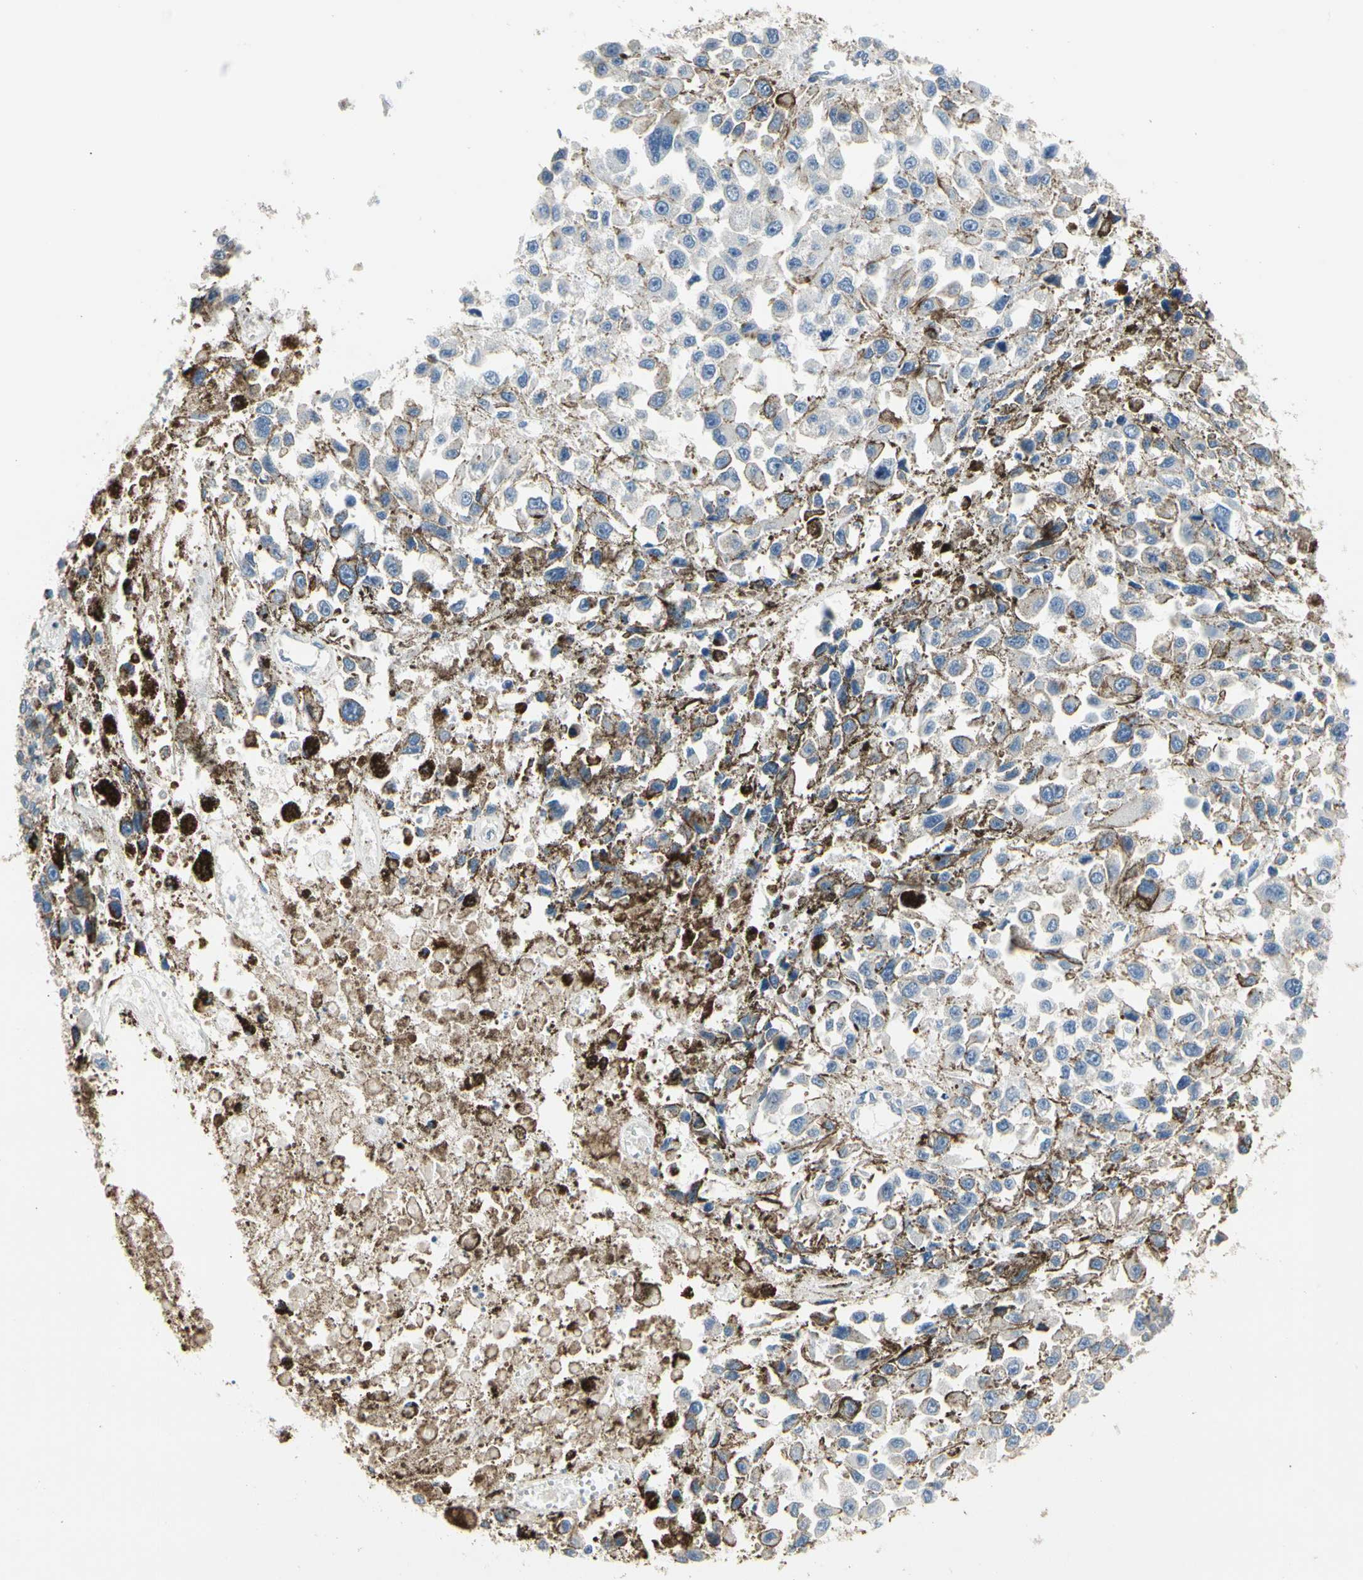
{"staining": {"intensity": "negative", "quantity": "none", "location": "none"}, "tissue": "melanoma", "cell_type": "Tumor cells", "image_type": "cancer", "snomed": [{"axis": "morphology", "description": "Malignant melanoma, Metastatic site"}, {"axis": "topography", "description": "Lymph node"}], "caption": "Malignant melanoma (metastatic site) stained for a protein using IHC reveals no staining tumor cells.", "gene": "LGR6", "patient": {"sex": "male", "age": 59}}